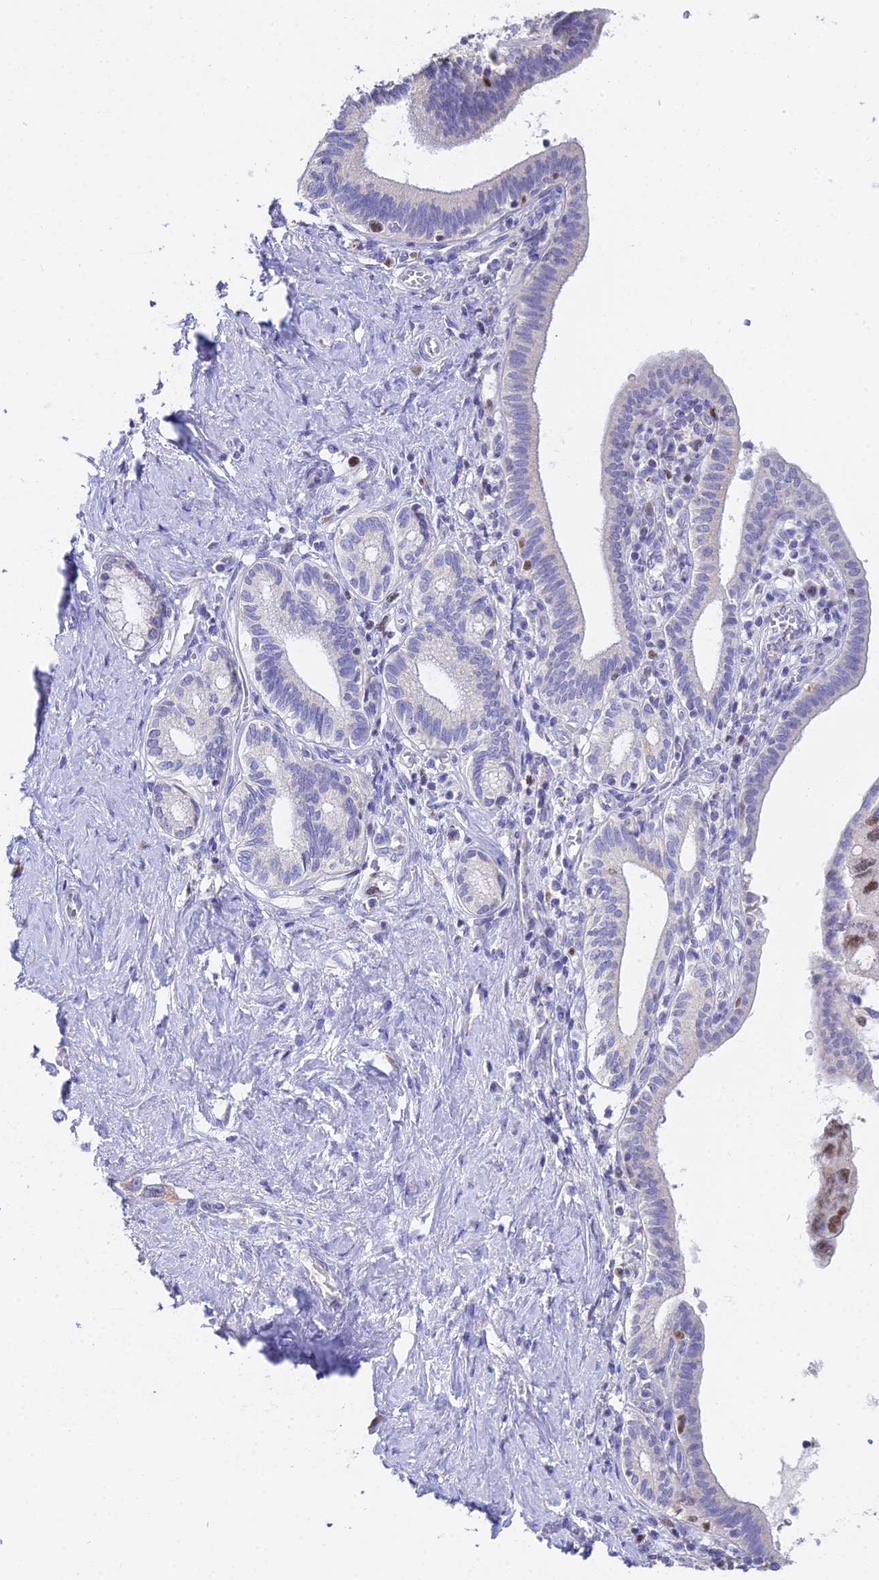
{"staining": {"intensity": "moderate", "quantity": "25%-75%", "location": "nuclear"}, "tissue": "pancreatic cancer", "cell_type": "Tumor cells", "image_type": "cancer", "snomed": [{"axis": "morphology", "description": "Adenocarcinoma, NOS"}, {"axis": "topography", "description": "Pancreas"}], "caption": "The histopathology image shows immunohistochemical staining of pancreatic adenocarcinoma. There is moderate nuclear expression is present in about 25%-75% of tumor cells.", "gene": "MCM2", "patient": {"sex": "female", "age": 73}}